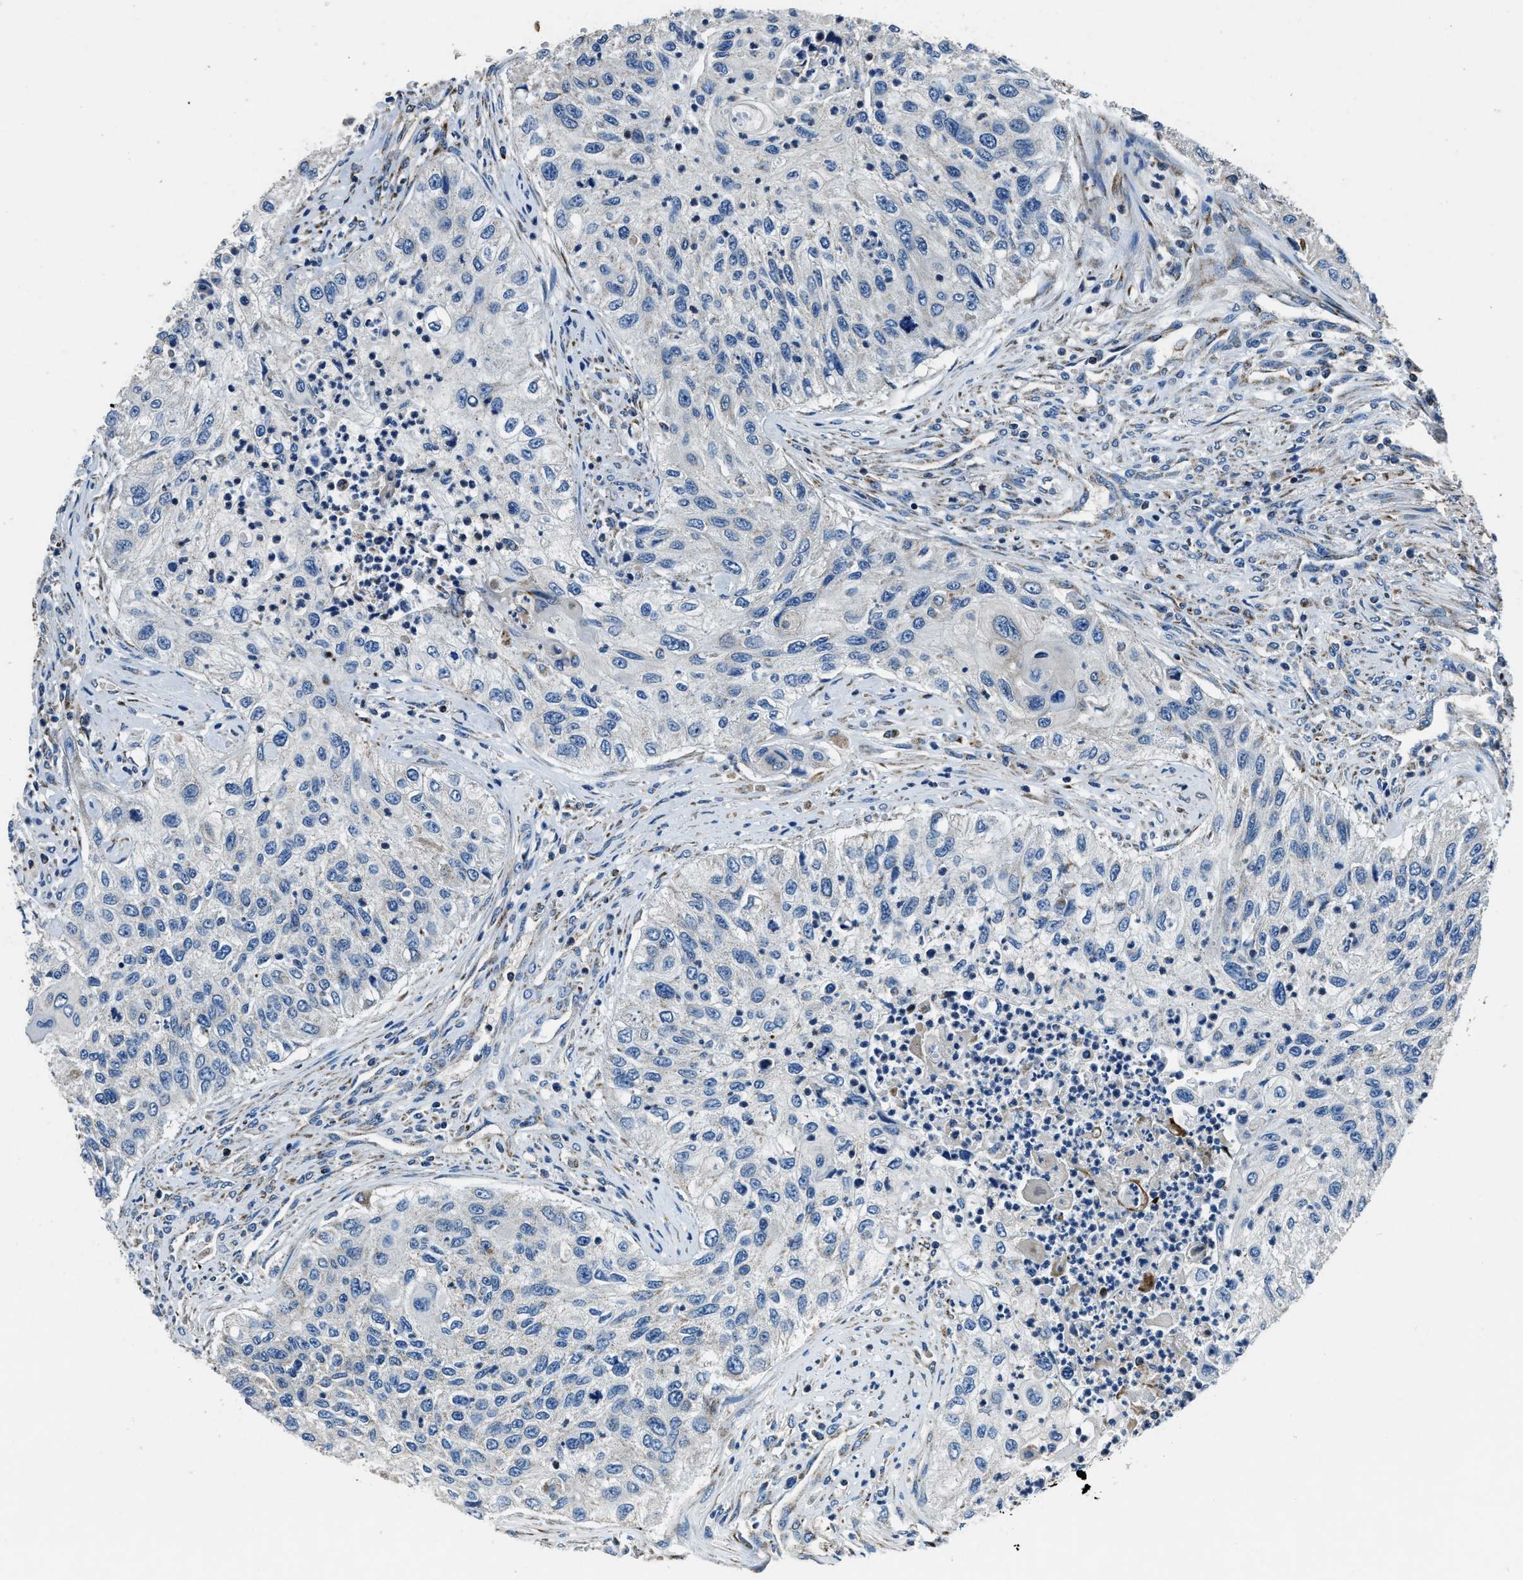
{"staining": {"intensity": "negative", "quantity": "none", "location": "none"}, "tissue": "urothelial cancer", "cell_type": "Tumor cells", "image_type": "cancer", "snomed": [{"axis": "morphology", "description": "Urothelial carcinoma, High grade"}, {"axis": "topography", "description": "Urinary bladder"}], "caption": "This is a photomicrograph of immunohistochemistry (IHC) staining of urothelial cancer, which shows no staining in tumor cells.", "gene": "OGDH", "patient": {"sex": "female", "age": 60}}